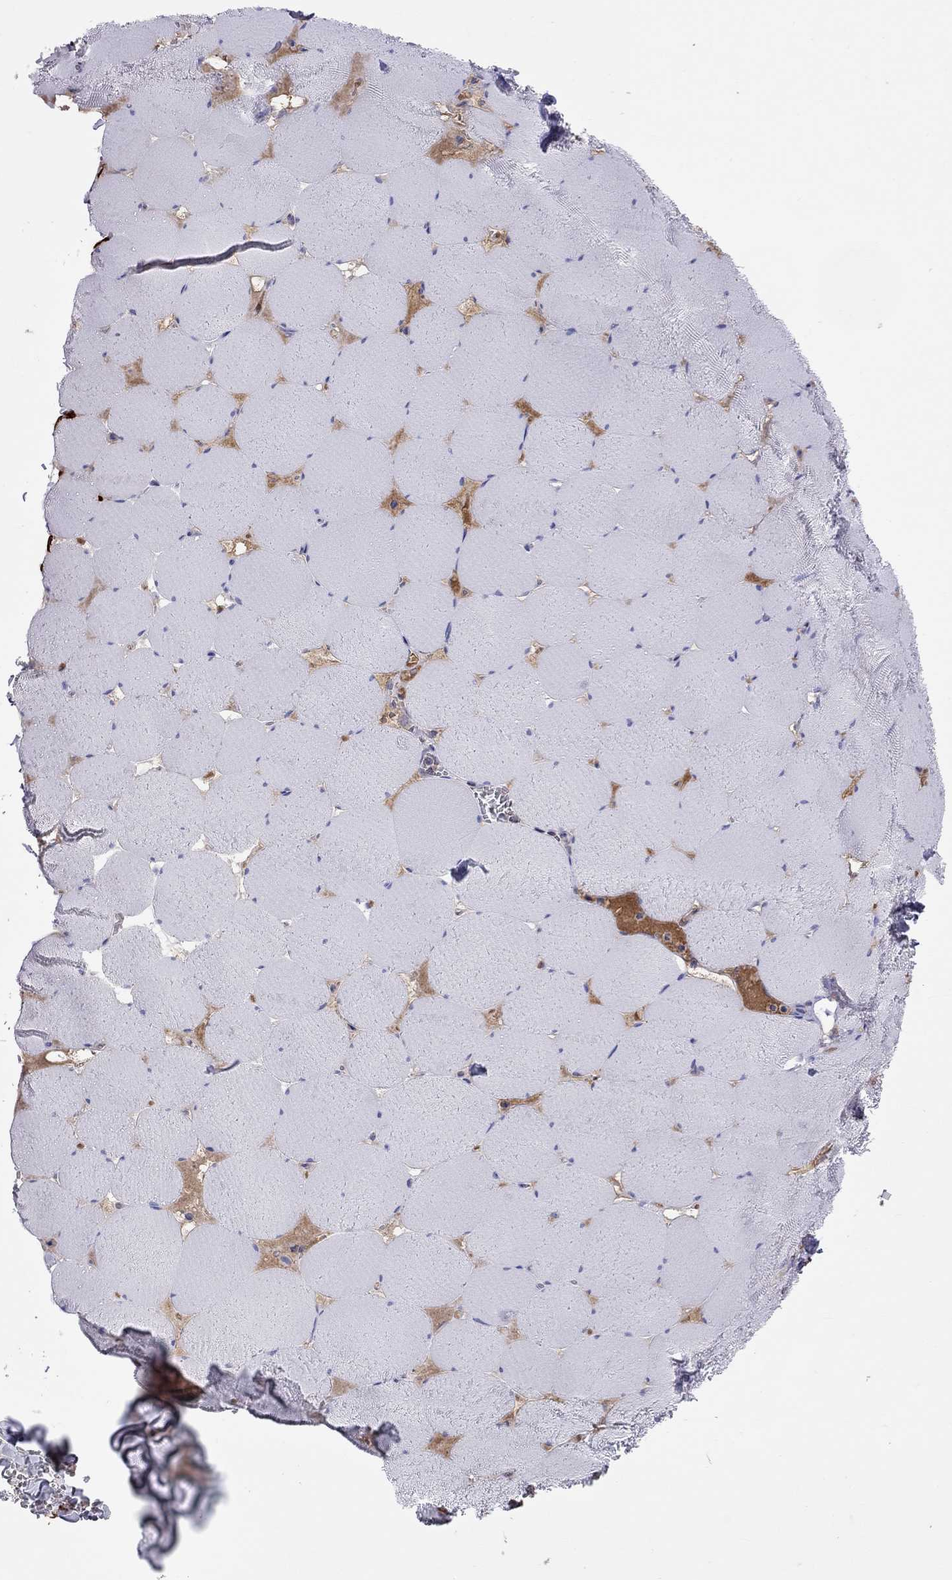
{"staining": {"intensity": "negative", "quantity": "none", "location": "none"}, "tissue": "skeletal muscle", "cell_type": "Myocytes", "image_type": "normal", "snomed": [{"axis": "morphology", "description": "Normal tissue, NOS"}, {"axis": "morphology", "description": "Malignant melanoma, Metastatic site"}, {"axis": "topography", "description": "Skeletal muscle"}], "caption": "High magnification brightfield microscopy of benign skeletal muscle stained with DAB (3,3'-diaminobenzidine) (brown) and counterstained with hematoxylin (blue): myocytes show no significant staining.", "gene": "SERPINA3", "patient": {"sex": "male", "age": 50}}